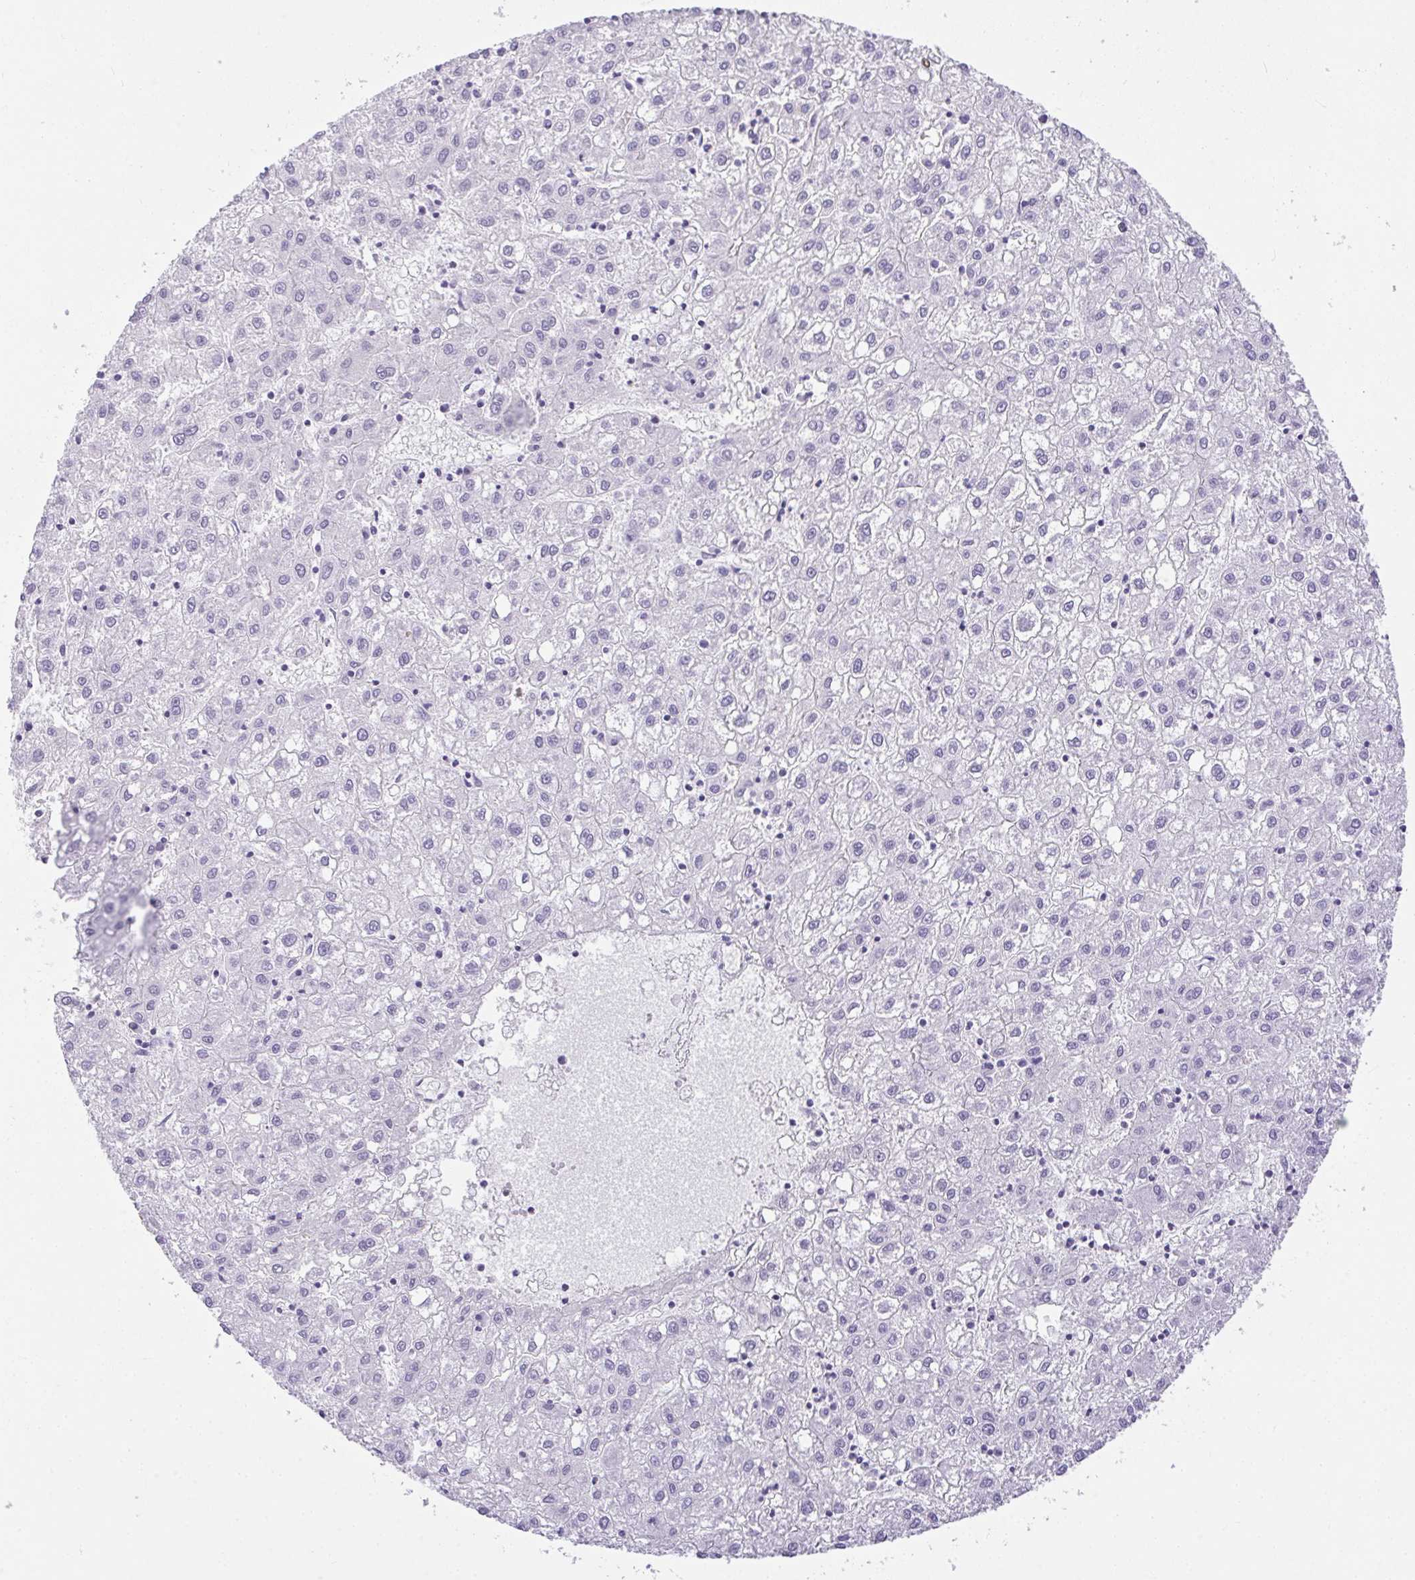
{"staining": {"intensity": "negative", "quantity": "none", "location": "none"}, "tissue": "liver cancer", "cell_type": "Tumor cells", "image_type": "cancer", "snomed": [{"axis": "morphology", "description": "Carcinoma, Hepatocellular, NOS"}, {"axis": "topography", "description": "Liver"}], "caption": "Tumor cells are negative for brown protein staining in liver hepatocellular carcinoma.", "gene": "PLPPR3", "patient": {"sex": "male", "age": 72}}